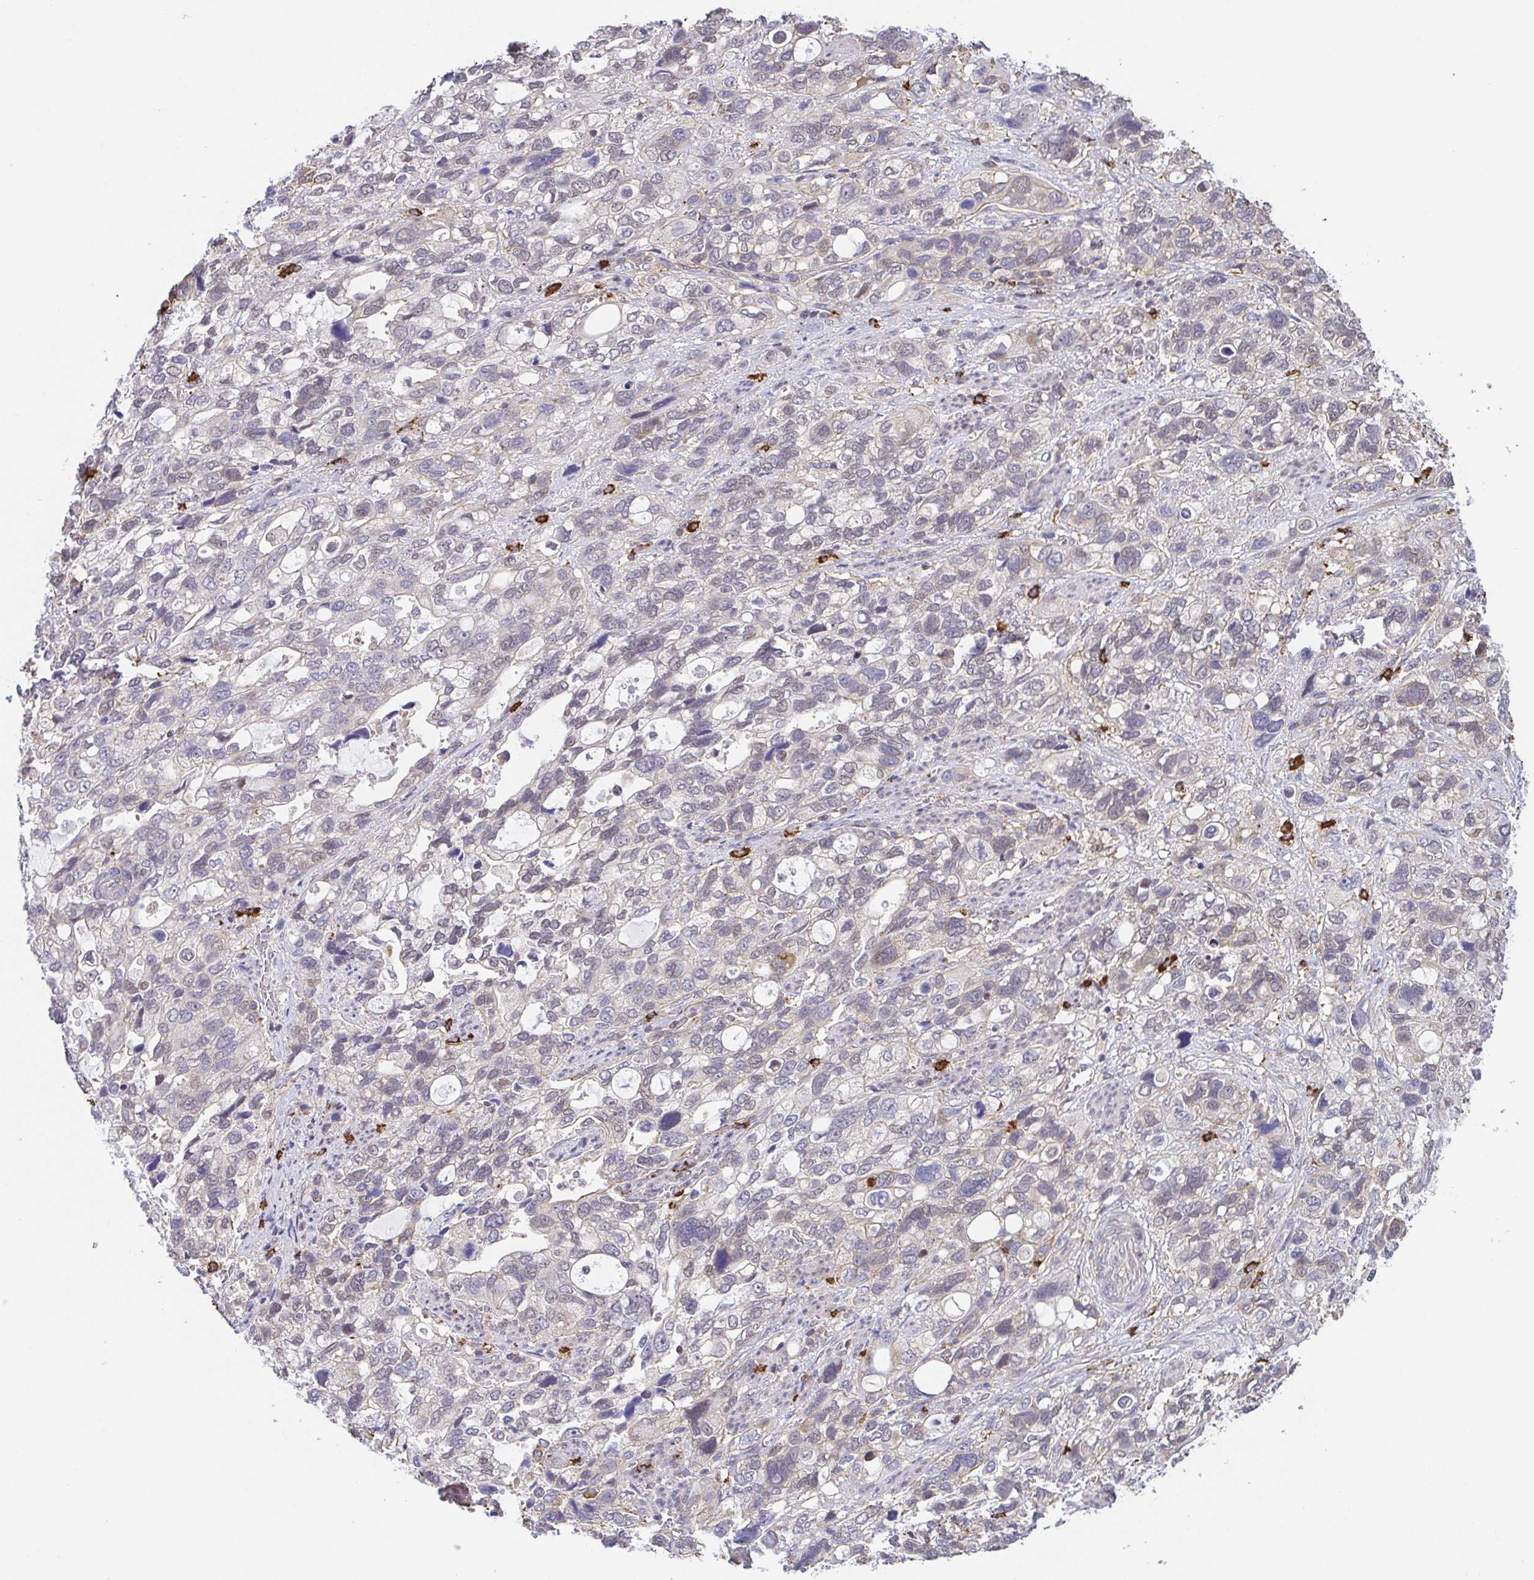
{"staining": {"intensity": "weak", "quantity": "<25%", "location": "cytoplasmic/membranous"}, "tissue": "stomach cancer", "cell_type": "Tumor cells", "image_type": "cancer", "snomed": [{"axis": "morphology", "description": "Adenocarcinoma, NOS"}, {"axis": "topography", "description": "Stomach, upper"}], "caption": "Image shows no protein staining in tumor cells of adenocarcinoma (stomach) tissue.", "gene": "PREPL", "patient": {"sex": "female", "age": 81}}